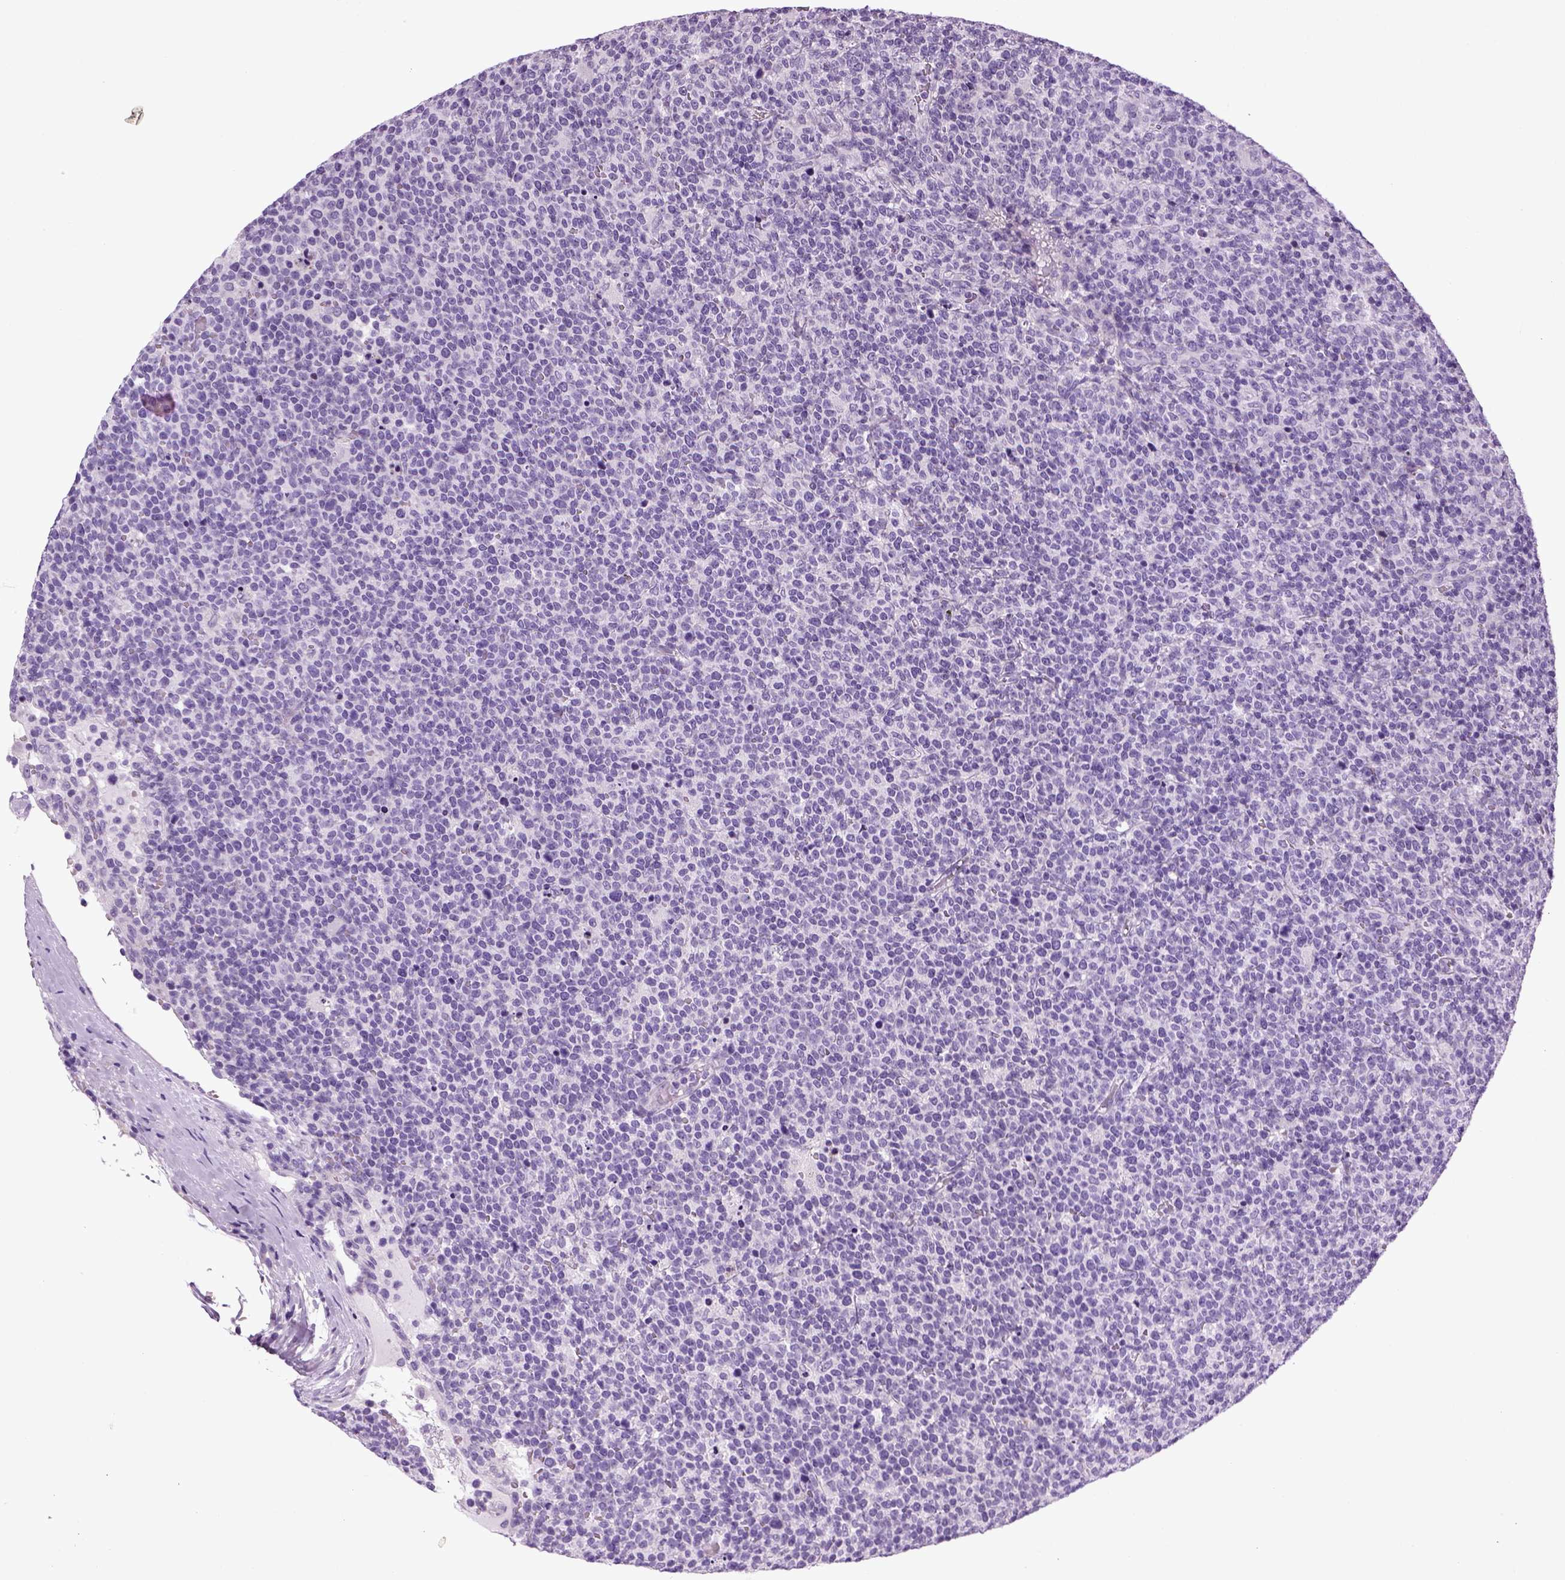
{"staining": {"intensity": "negative", "quantity": "none", "location": "none"}, "tissue": "lymphoma", "cell_type": "Tumor cells", "image_type": "cancer", "snomed": [{"axis": "morphology", "description": "Malignant lymphoma, non-Hodgkin's type, High grade"}, {"axis": "topography", "description": "Lymph node"}], "caption": "A high-resolution micrograph shows IHC staining of malignant lymphoma, non-Hodgkin's type (high-grade), which displays no significant positivity in tumor cells. The staining is performed using DAB (3,3'-diaminobenzidine) brown chromogen with nuclei counter-stained in using hematoxylin.", "gene": "HMCN2", "patient": {"sex": "male", "age": 61}}